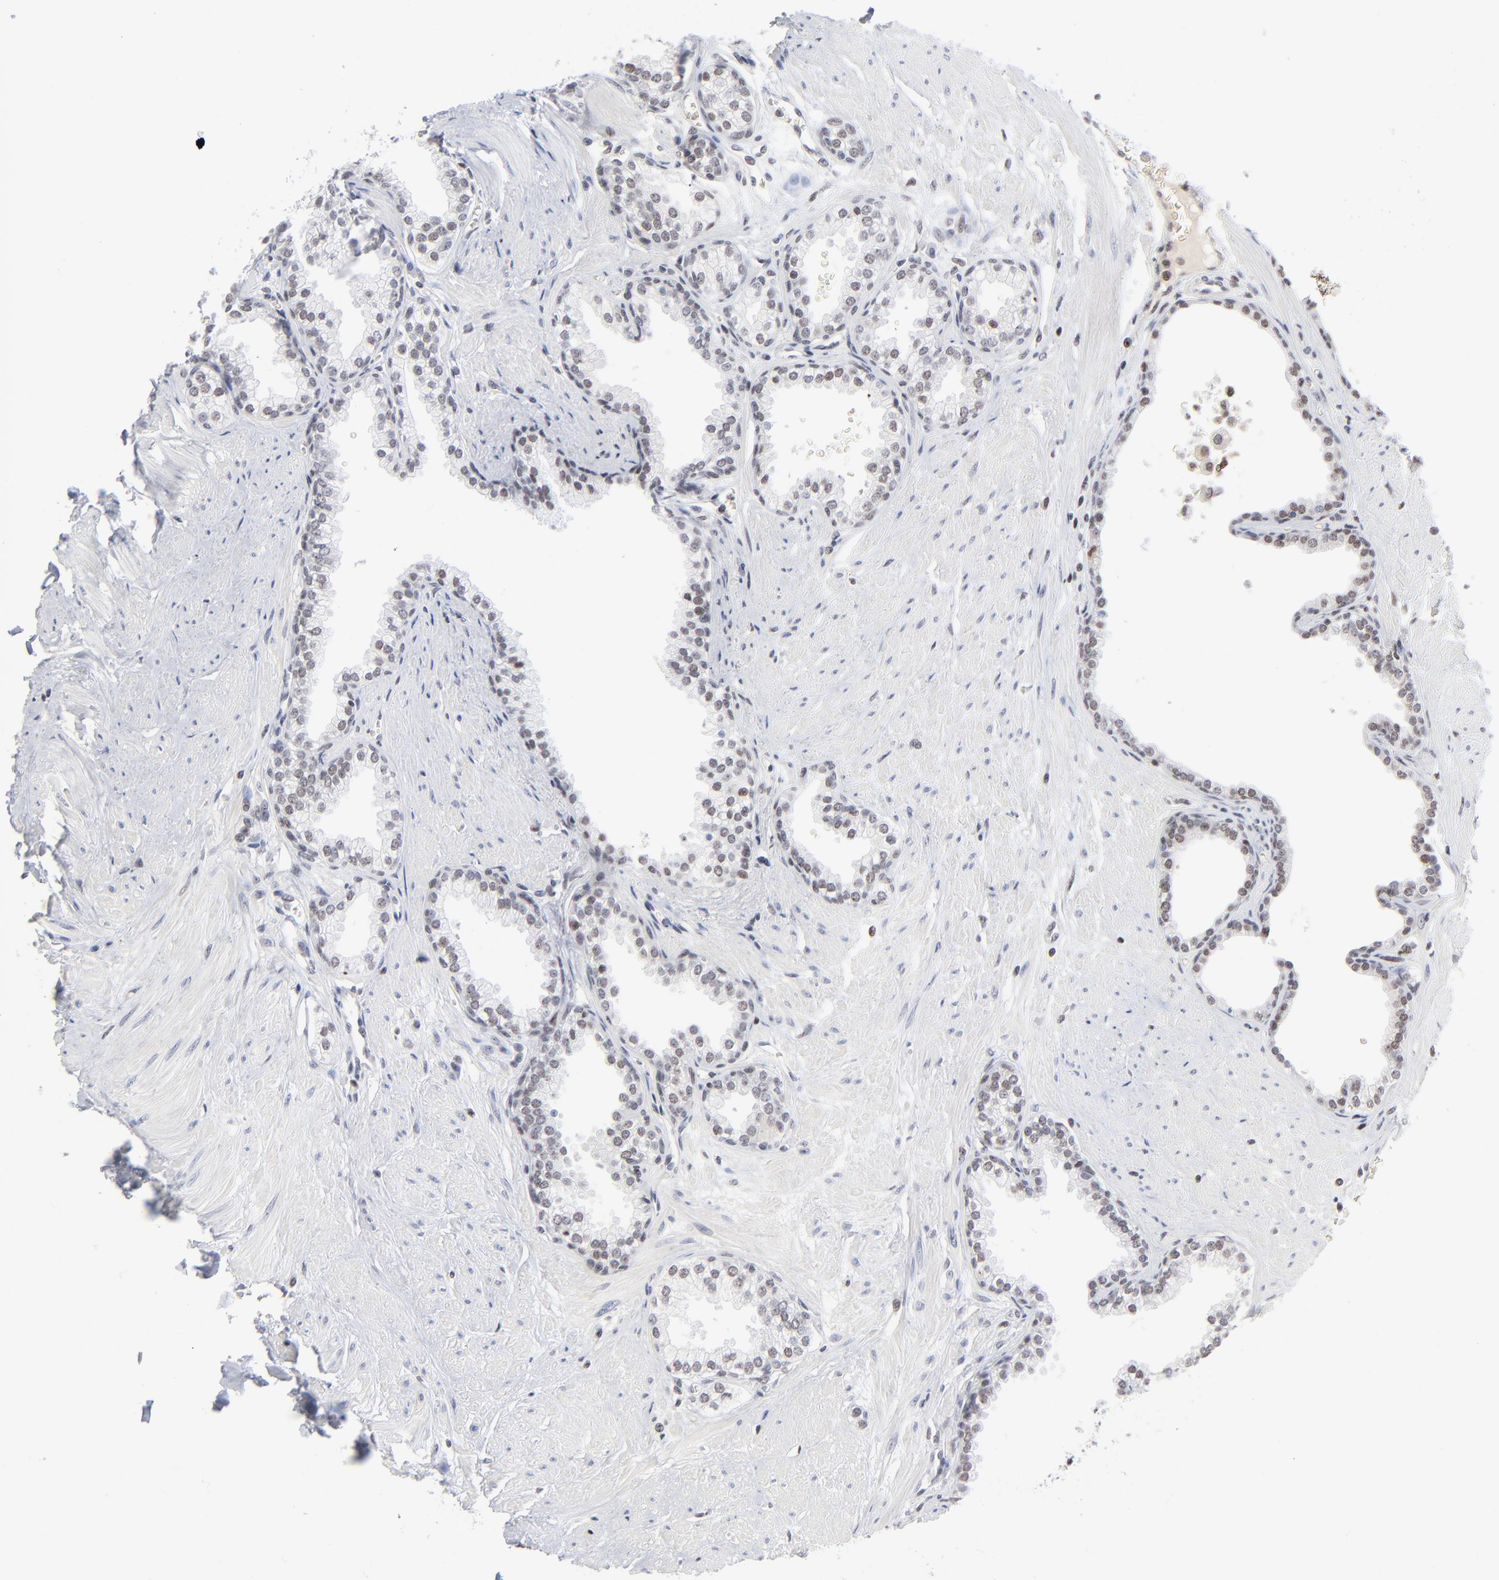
{"staining": {"intensity": "weak", "quantity": "25%-75%", "location": "nuclear"}, "tissue": "prostate", "cell_type": "Glandular cells", "image_type": "normal", "snomed": [{"axis": "morphology", "description": "Normal tissue, NOS"}, {"axis": "topography", "description": "Prostate"}], "caption": "Immunohistochemical staining of normal human prostate demonstrates 25%-75% levels of weak nuclear protein staining in approximately 25%-75% of glandular cells. The protein is stained brown, and the nuclei are stained in blue (DAB IHC with brightfield microscopy, high magnification).", "gene": "MAX", "patient": {"sex": "male", "age": 64}}